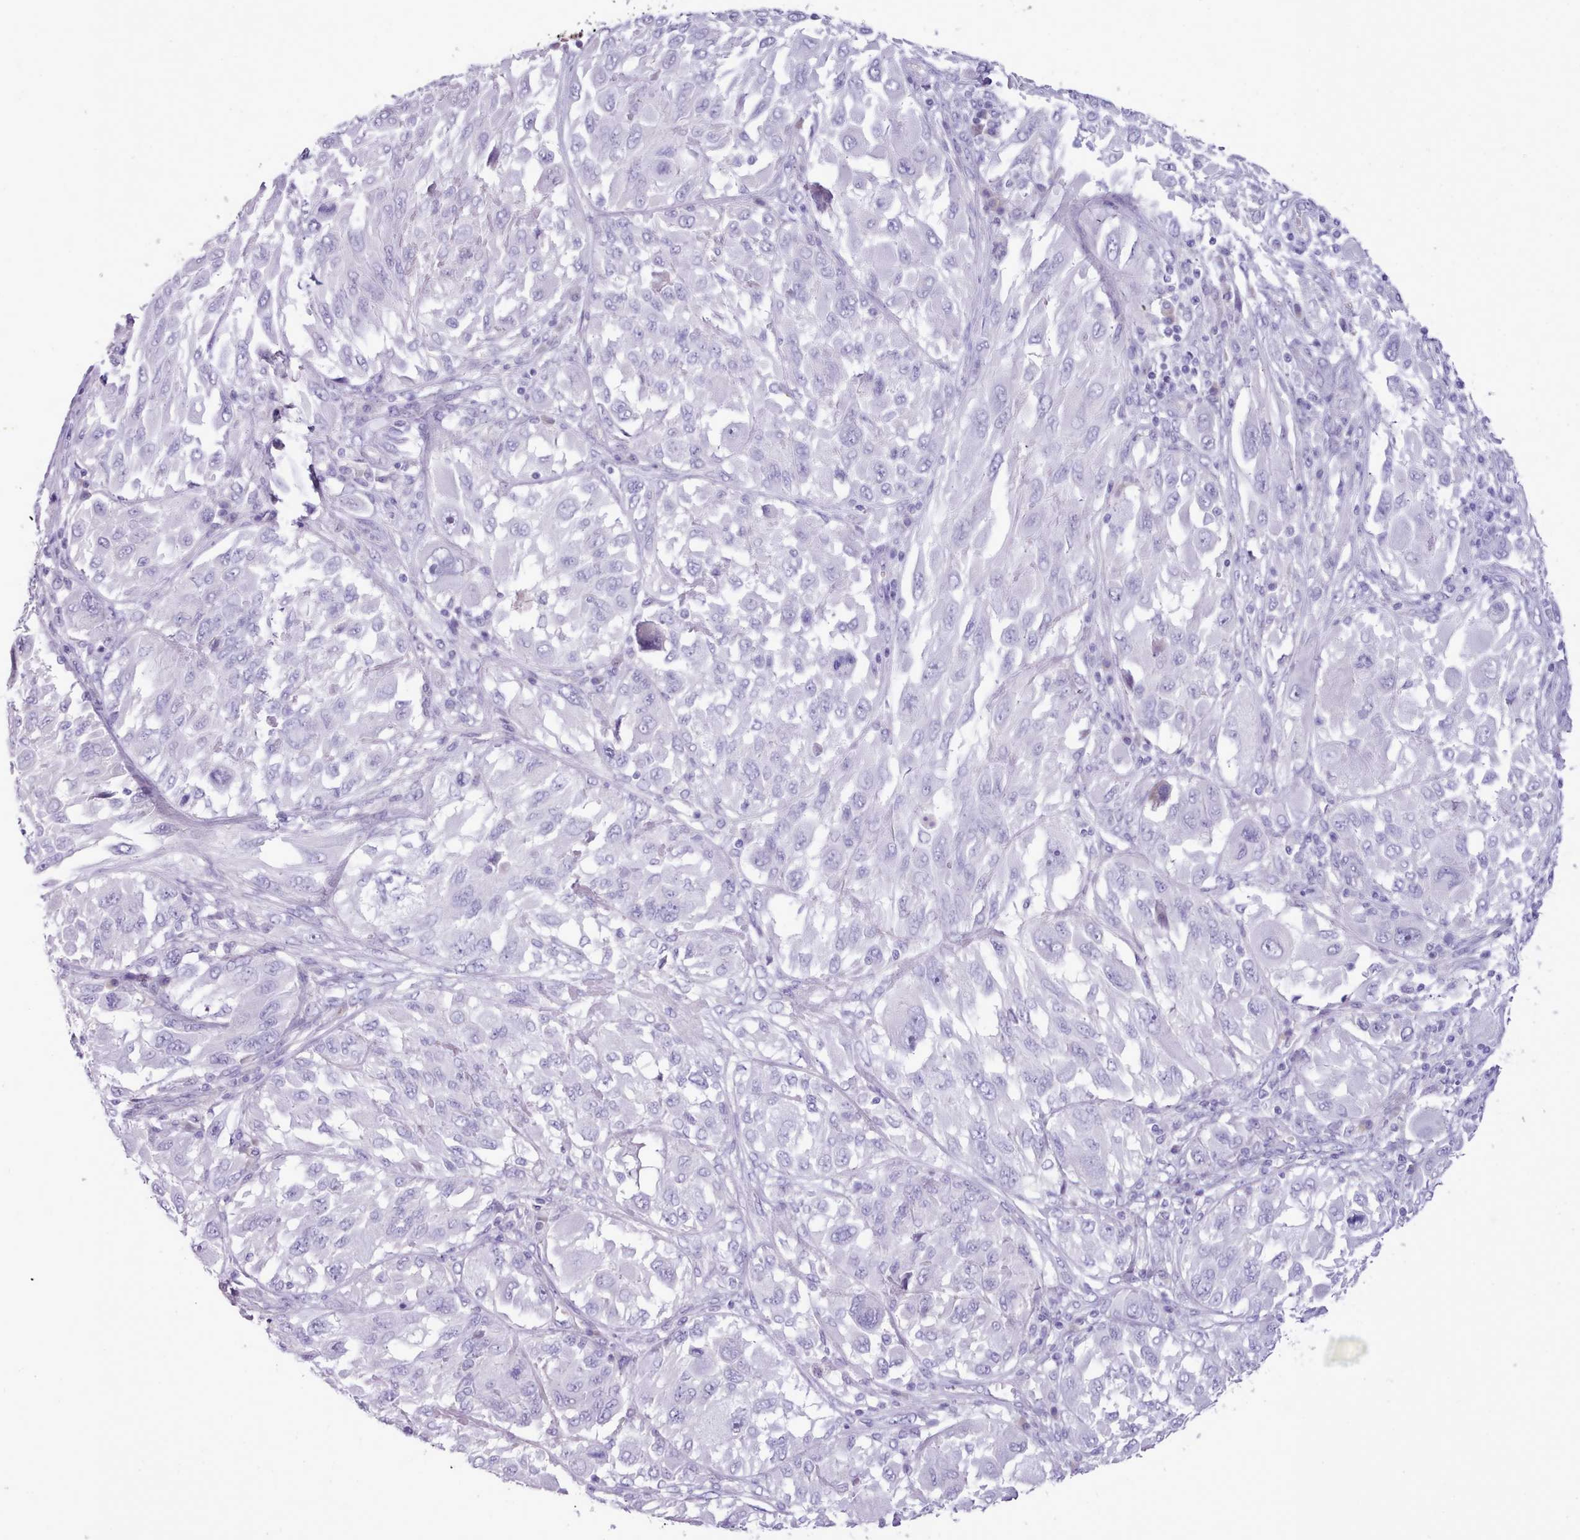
{"staining": {"intensity": "negative", "quantity": "none", "location": "none"}, "tissue": "melanoma", "cell_type": "Tumor cells", "image_type": "cancer", "snomed": [{"axis": "morphology", "description": "Malignant melanoma, NOS"}, {"axis": "topography", "description": "Skin"}], "caption": "Immunohistochemistry (IHC) micrograph of neoplastic tissue: human malignant melanoma stained with DAB (3,3'-diaminobenzidine) exhibits no significant protein expression in tumor cells.", "gene": "CYP2A13", "patient": {"sex": "female", "age": 91}}